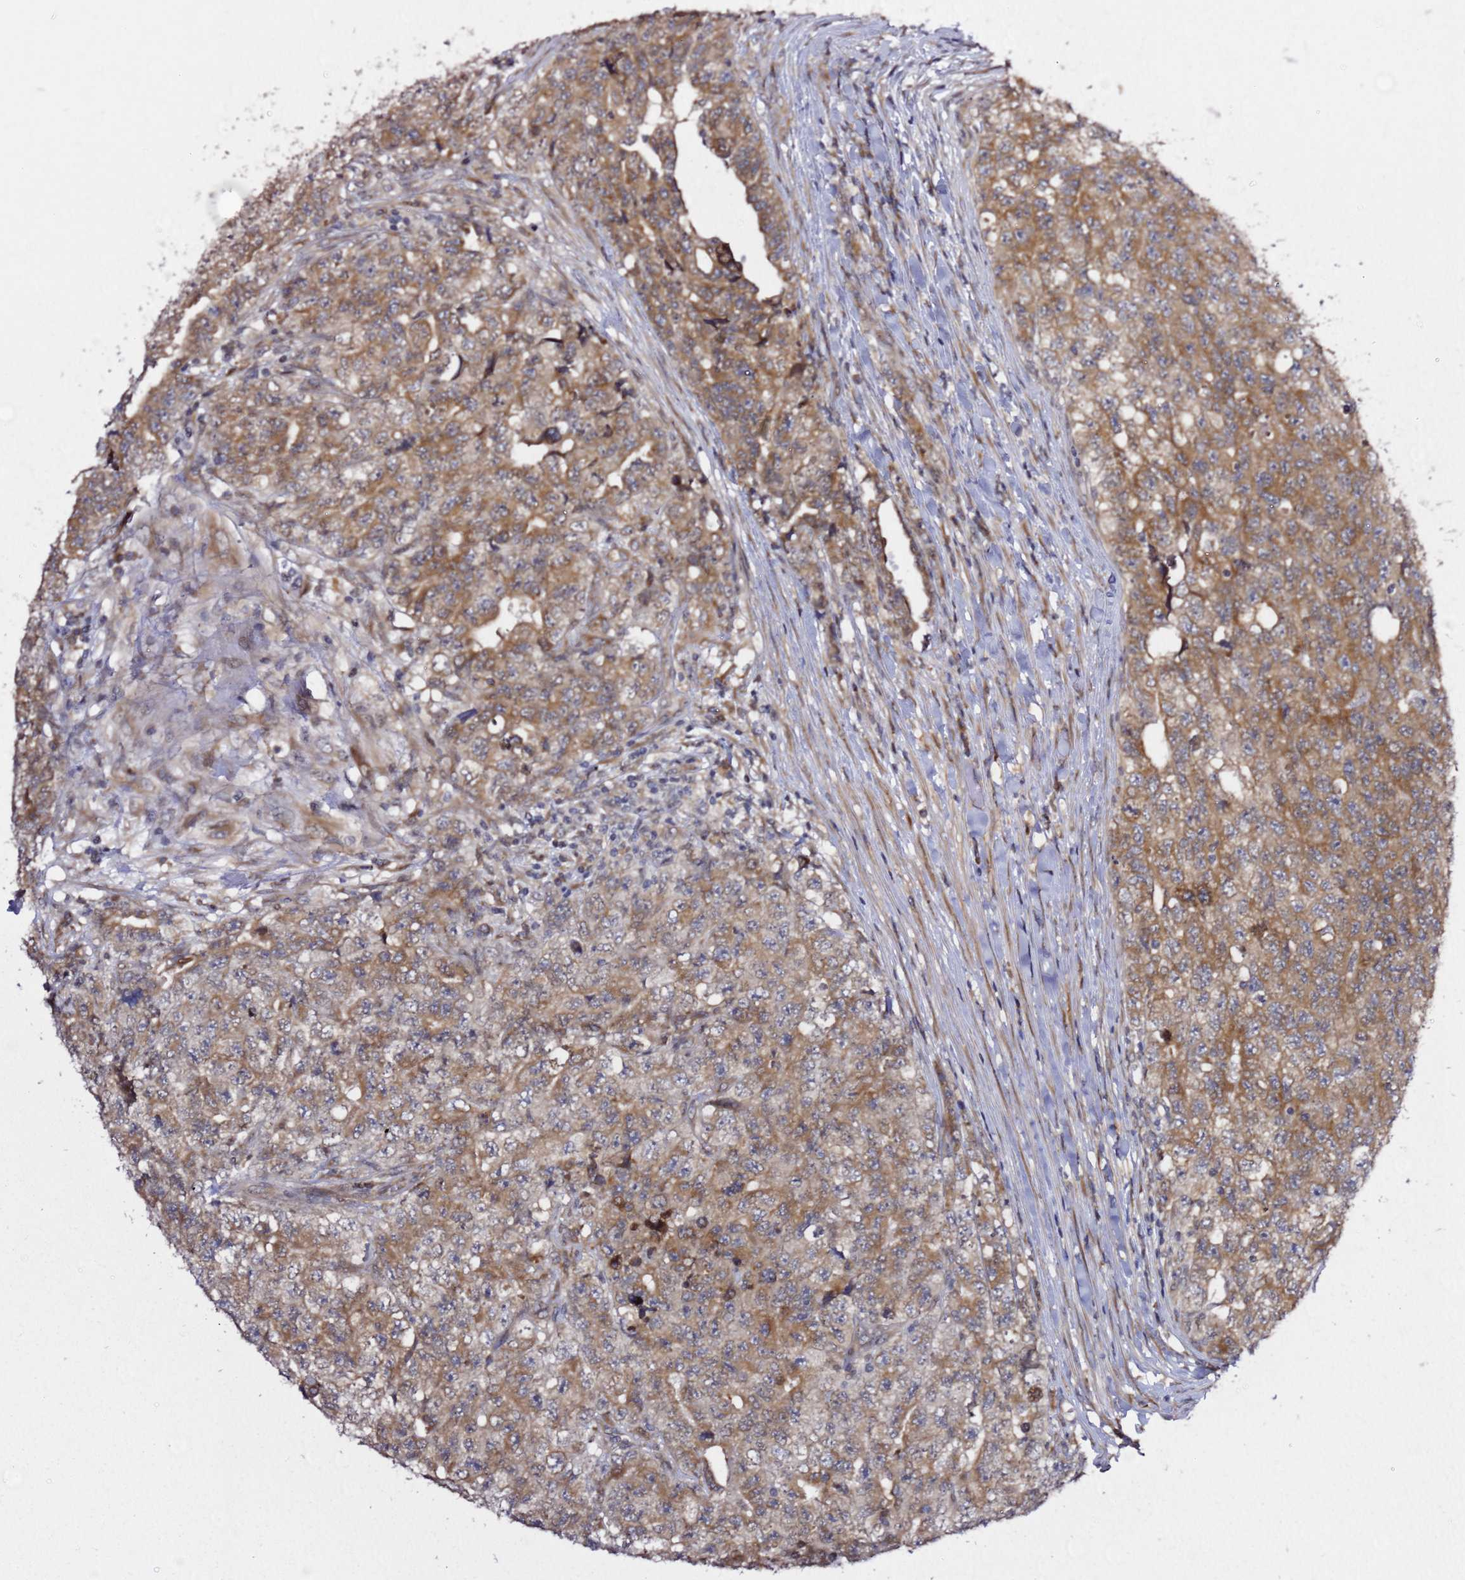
{"staining": {"intensity": "moderate", "quantity": ">75%", "location": "cytoplasmic/membranous"}, "tissue": "testis cancer", "cell_type": "Tumor cells", "image_type": "cancer", "snomed": [{"axis": "morphology", "description": "Carcinoma, Embryonal, NOS"}, {"axis": "topography", "description": "Testis"}], "caption": "Testis cancer (embryonal carcinoma) stained with immunohistochemistry (IHC) shows moderate cytoplasmic/membranous expression in approximately >75% of tumor cells.", "gene": "PRKAB2", "patient": {"sex": "male", "age": 31}}